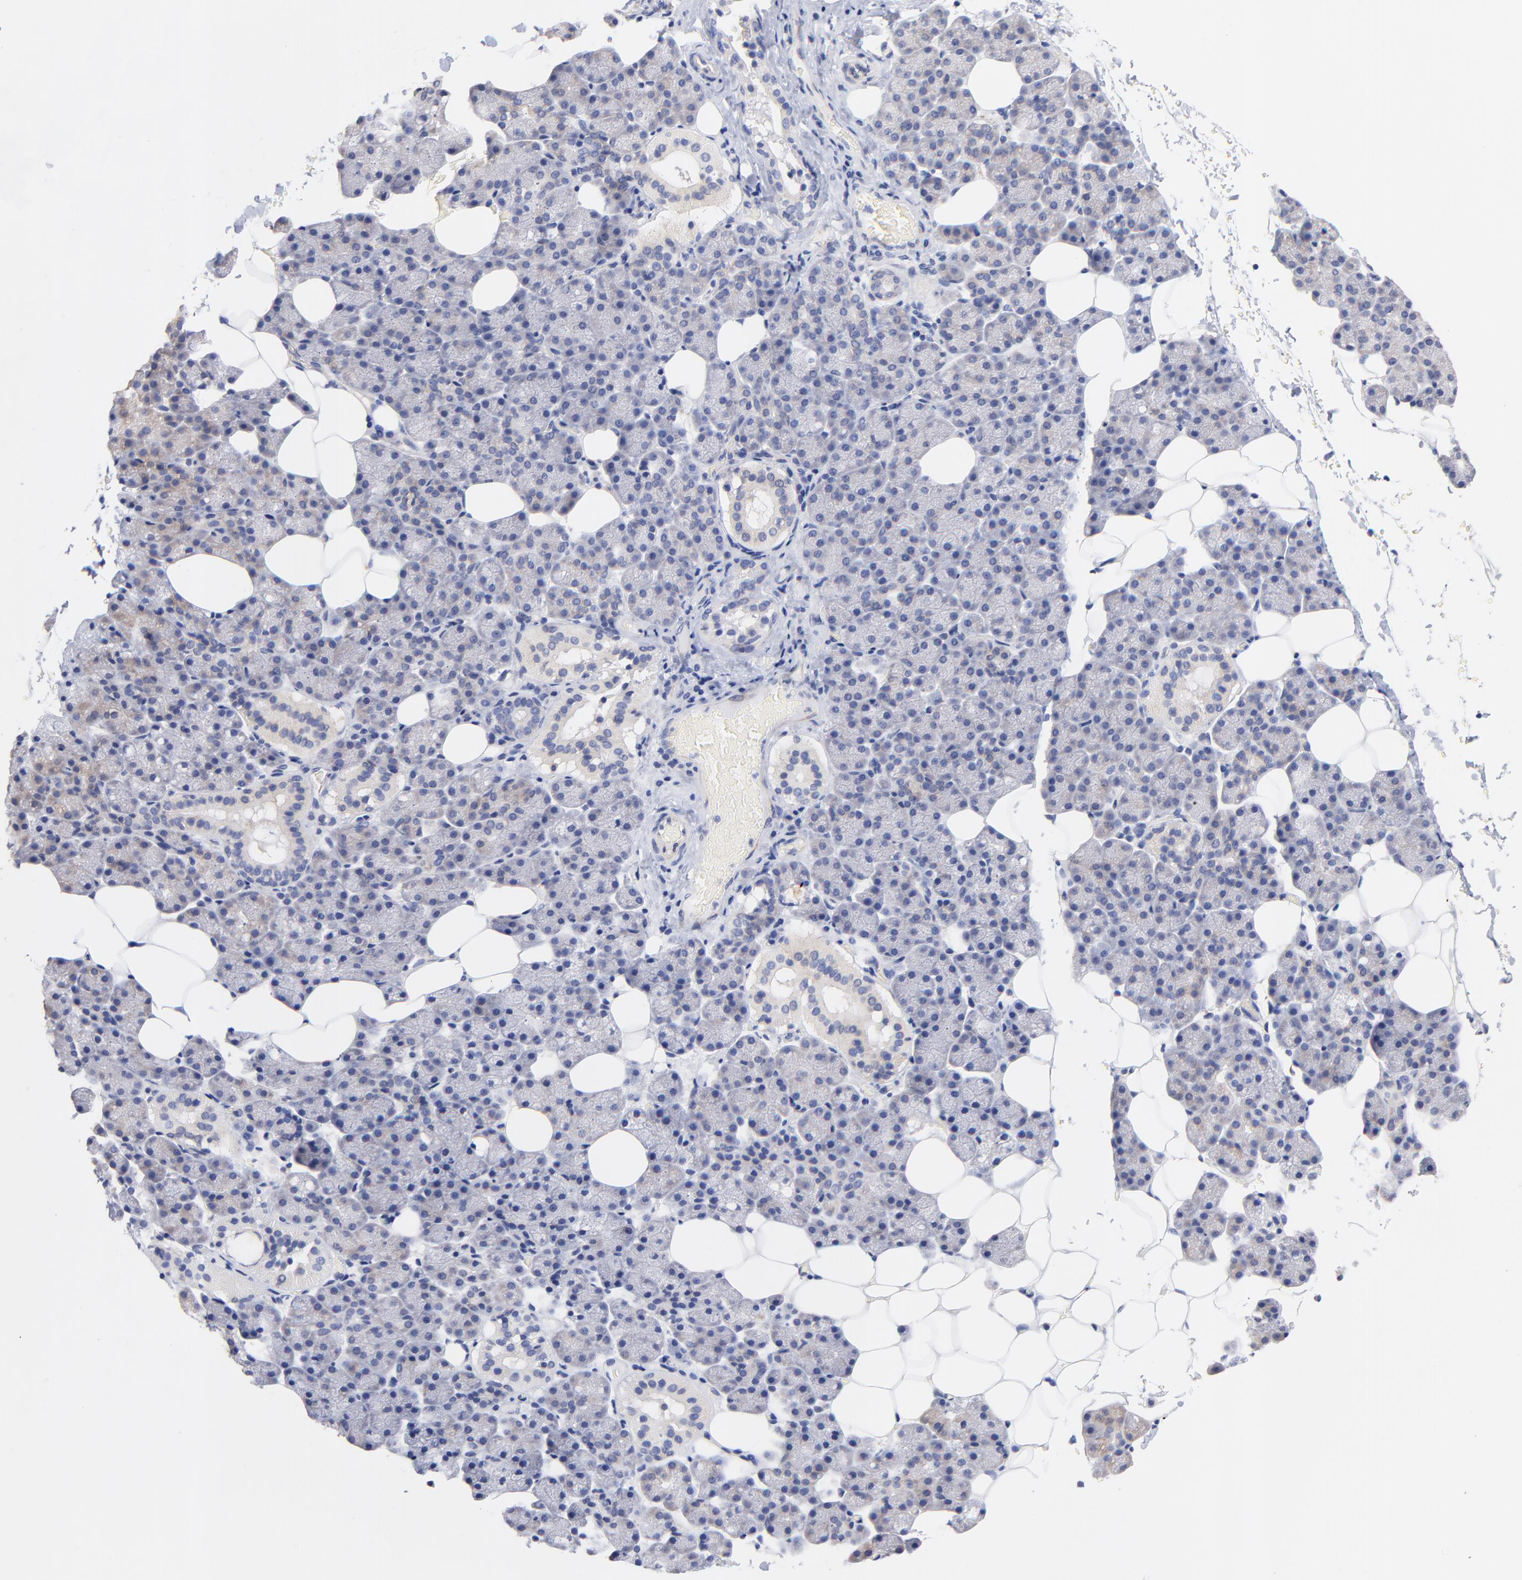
{"staining": {"intensity": "weak", "quantity": "<25%", "location": "cytoplasmic/membranous"}, "tissue": "salivary gland", "cell_type": "Glandular cells", "image_type": "normal", "snomed": [{"axis": "morphology", "description": "Normal tissue, NOS"}, {"axis": "topography", "description": "Lymph node"}, {"axis": "topography", "description": "Salivary gland"}], "caption": "IHC micrograph of unremarkable salivary gland: human salivary gland stained with DAB (3,3'-diaminobenzidine) demonstrates no significant protein expression in glandular cells.", "gene": "HS3ST1", "patient": {"sex": "male", "age": 8}}